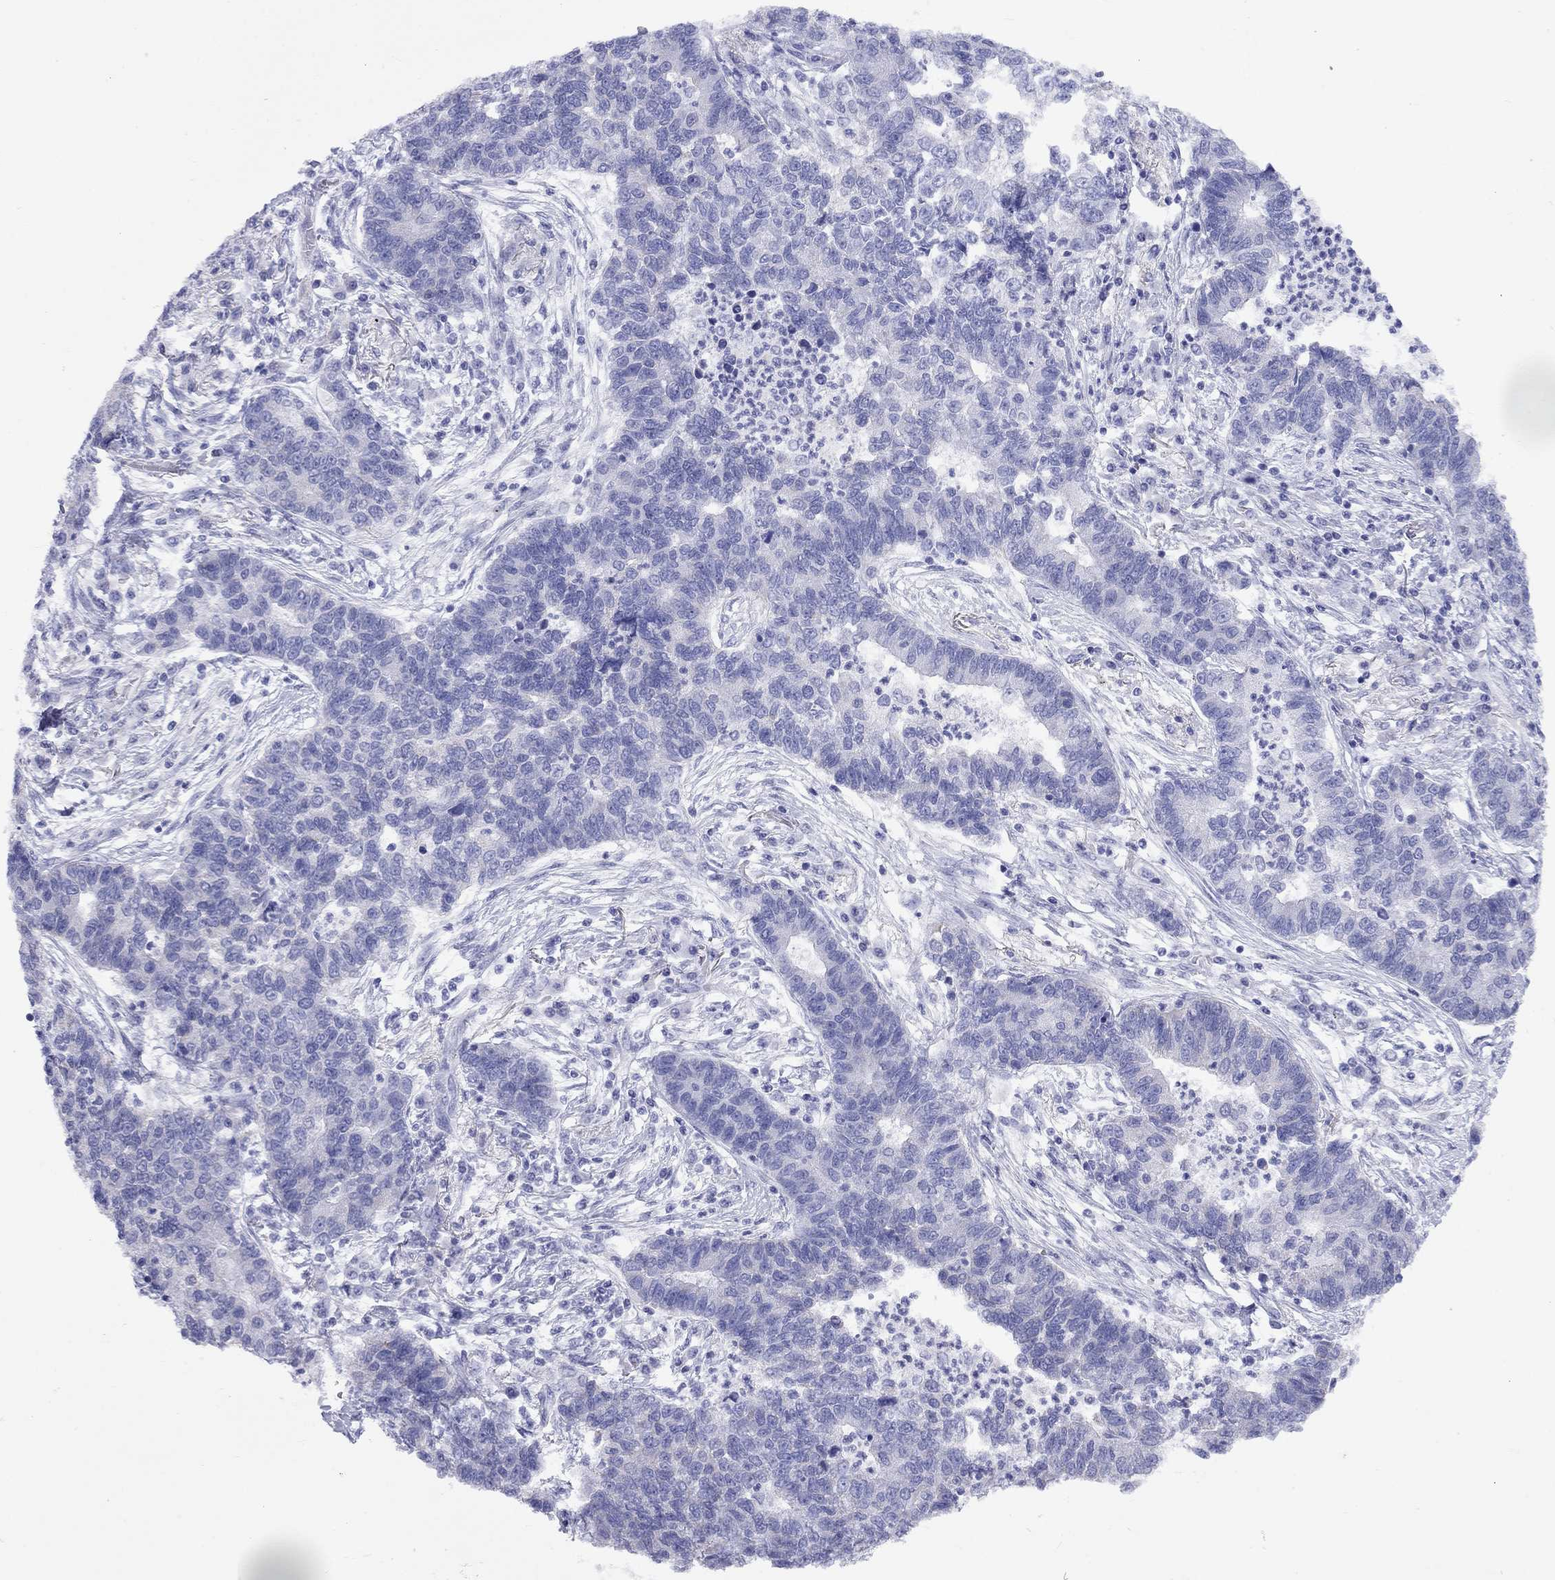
{"staining": {"intensity": "negative", "quantity": "none", "location": "none"}, "tissue": "lung cancer", "cell_type": "Tumor cells", "image_type": "cancer", "snomed": [{"axis": "morphology", "description": "Adenocarcinoma, NOS"}, {"axis": "topography", "description": "Lung"}], "caption": "High power microscopy image of an immunohistochemistry image of adenocarcinoma (lung), revealing no significant staining in tumor cells. (Stains: DAB (3,3'-diaminobenzidine) immunohistochemistry (IHC) with hematoxylin counter stain, Microscopy: brightfield microscopy at high magnification).", "gene": "DPY19L2", "patient": {"sex": "female", "age": 57}}